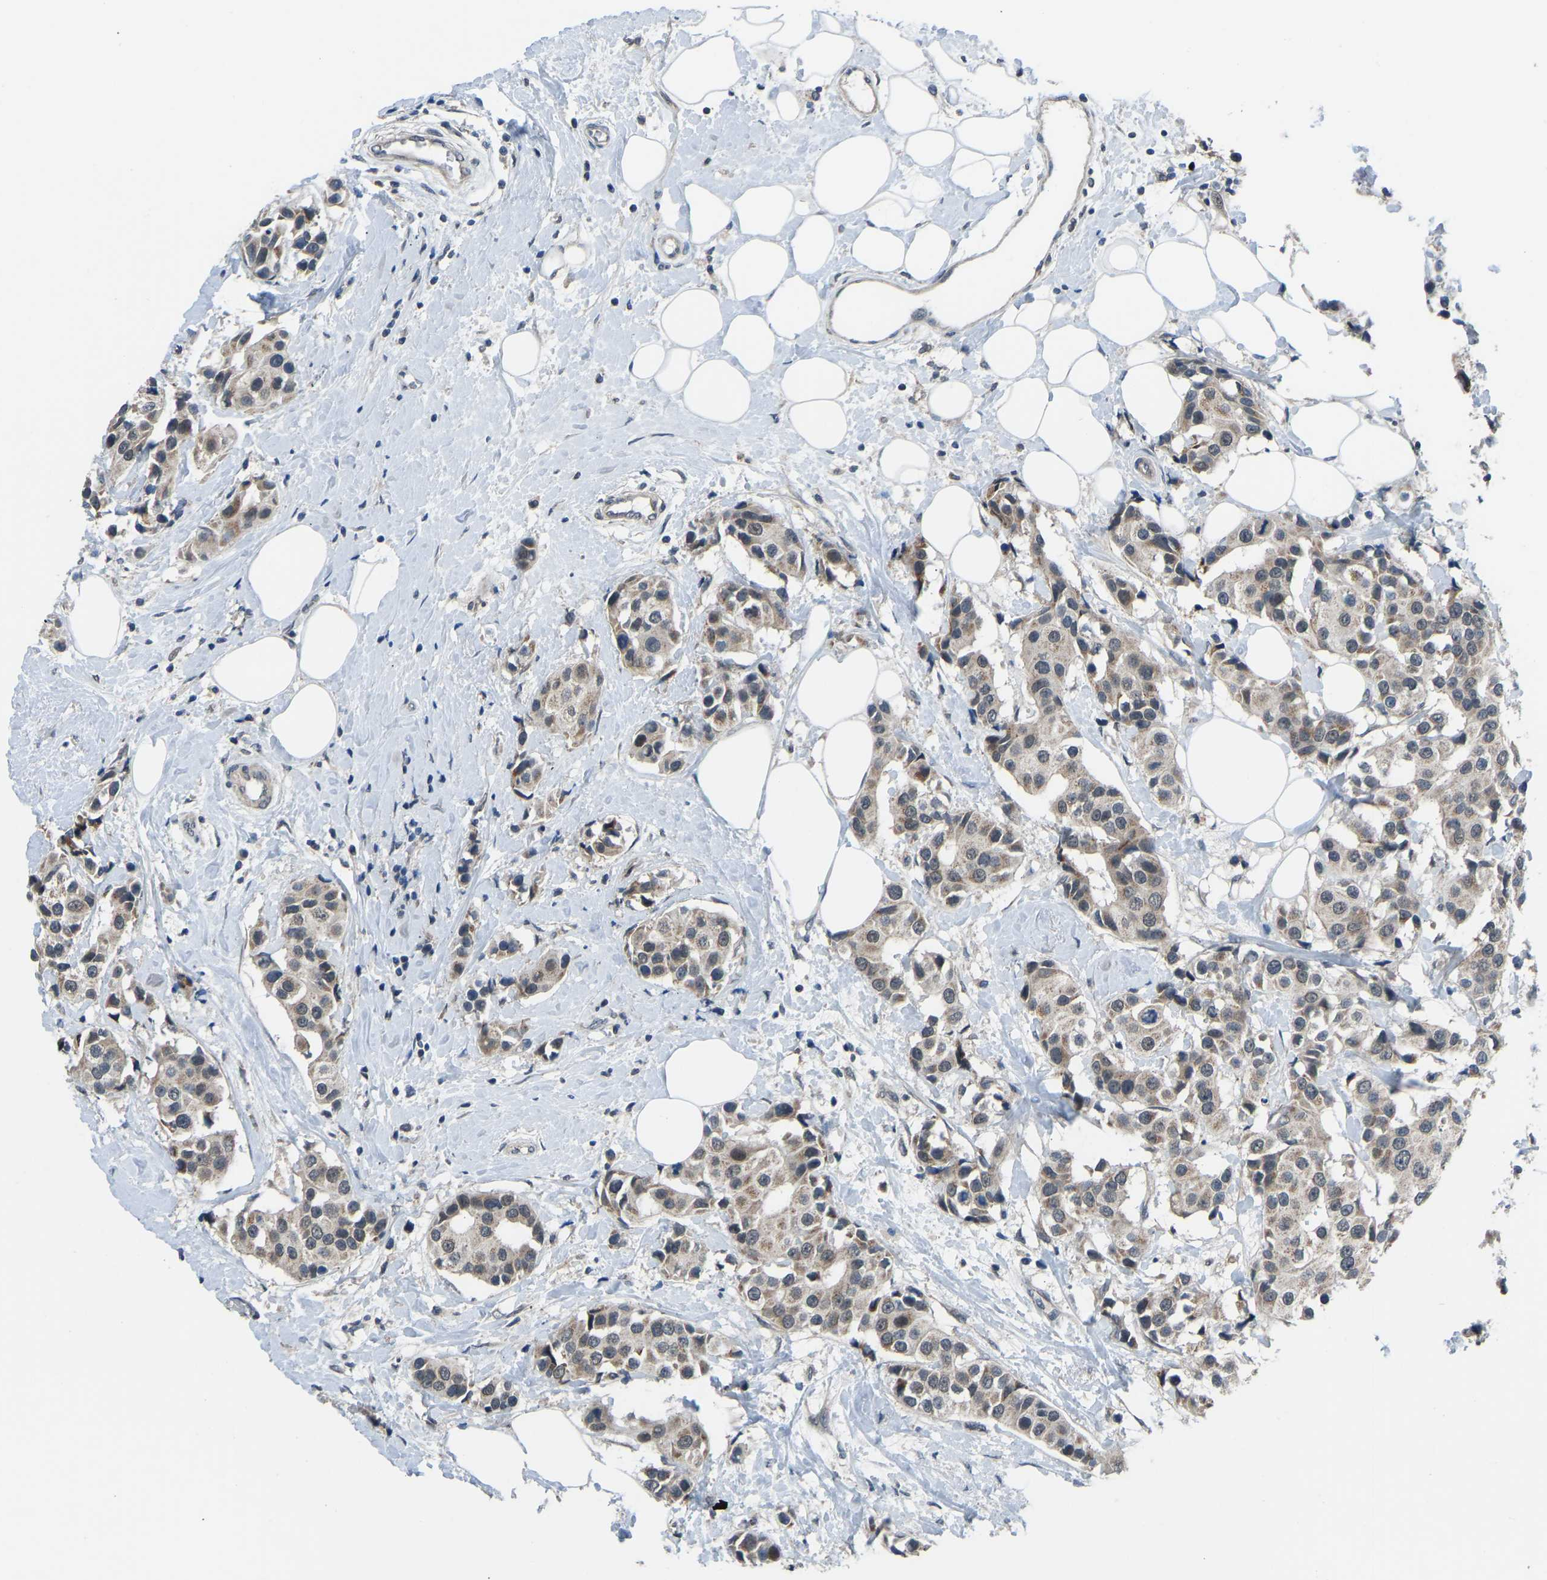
{"staining": {"intensity": "weak", "quantity": ">75%", "location": "cytoplasmic/membranous"}, "tissue": "breast cancer", "cell_type": "Tumor cells", "image_type": "cancer", "snomed": [{"axis": "morphology", "description": "Normal tissue, NOS"}, {"axis": "morphology", "description": "Duct carcinoma"}, {"axis": "topography", "description": "Breast"}], "caption": "A photomicrograph showing weak cytoplasmic/membranous expression in about >75% of tumor cells in invasive ductal carcinoma (breast), as visualized by brown immunohistochemical staining.", "gene": "CDK2AP1", "patient": {"sex": "female", "age": 39}}